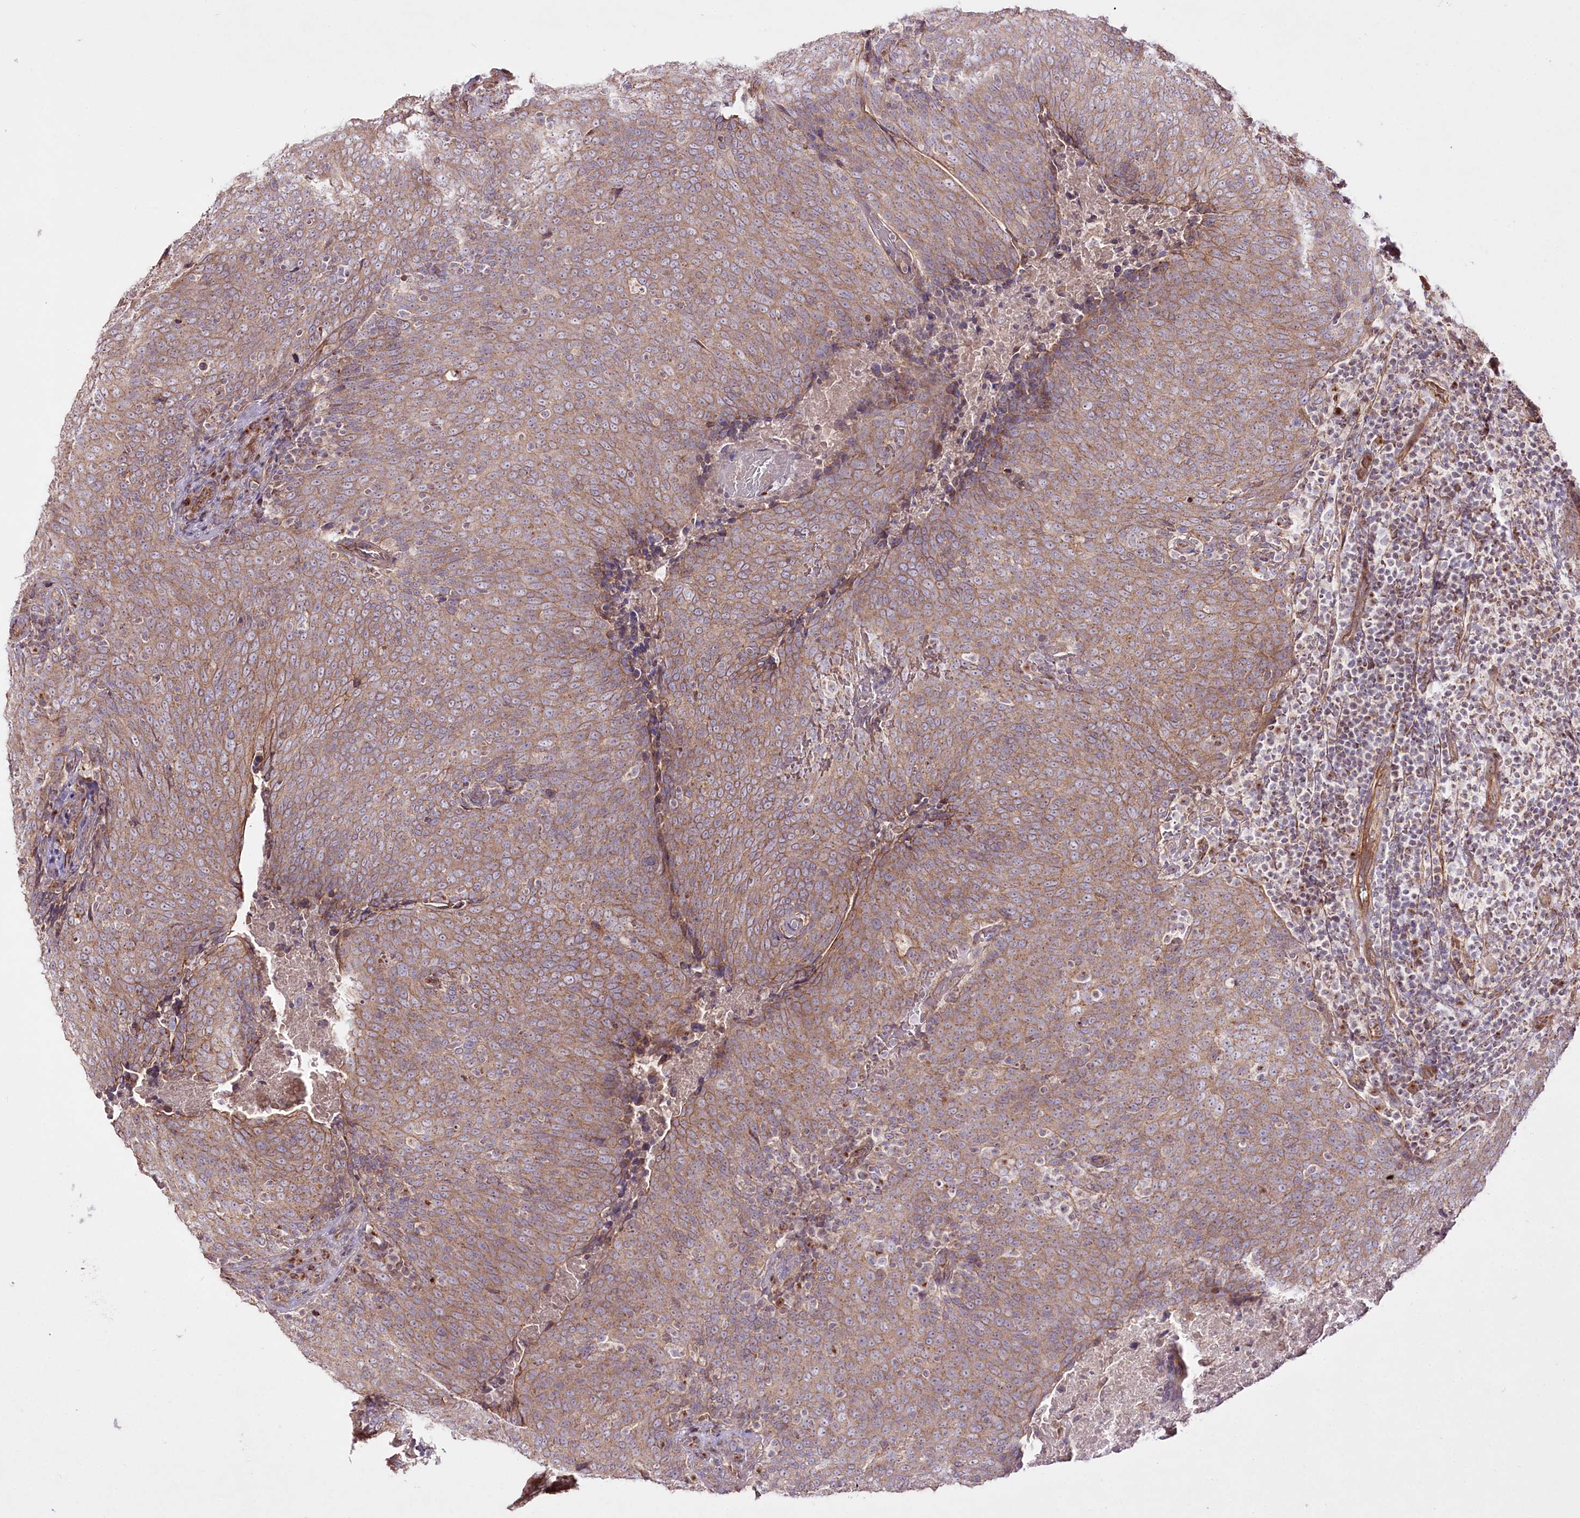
{"staining": {"intensity": "moderate", "quantity": ">75%", "location": "cytoplasmic/membranous"}, "tissue": "head and neck cancer", "cell_type": "Tumor cells", "image_type": "cancer", "snomed": [{"axis": "morphology", "description": "Squamous cell carcinoma, NOS"}, {"axis": "morphology", "description": "Squamous cell carcinoma, metastatic, NOS"}, {"axis": "topography", "description": "Lymph node"}, {"axis": "topography", "description": "Head-Neck"}], "caption": "Head and neck cancer (squamous cell carcinoma) stained with a protein marker reveals moderate staining in tumor cells.", "gene": "REXO2", "patient": {"sex": "male", "age": 62}}